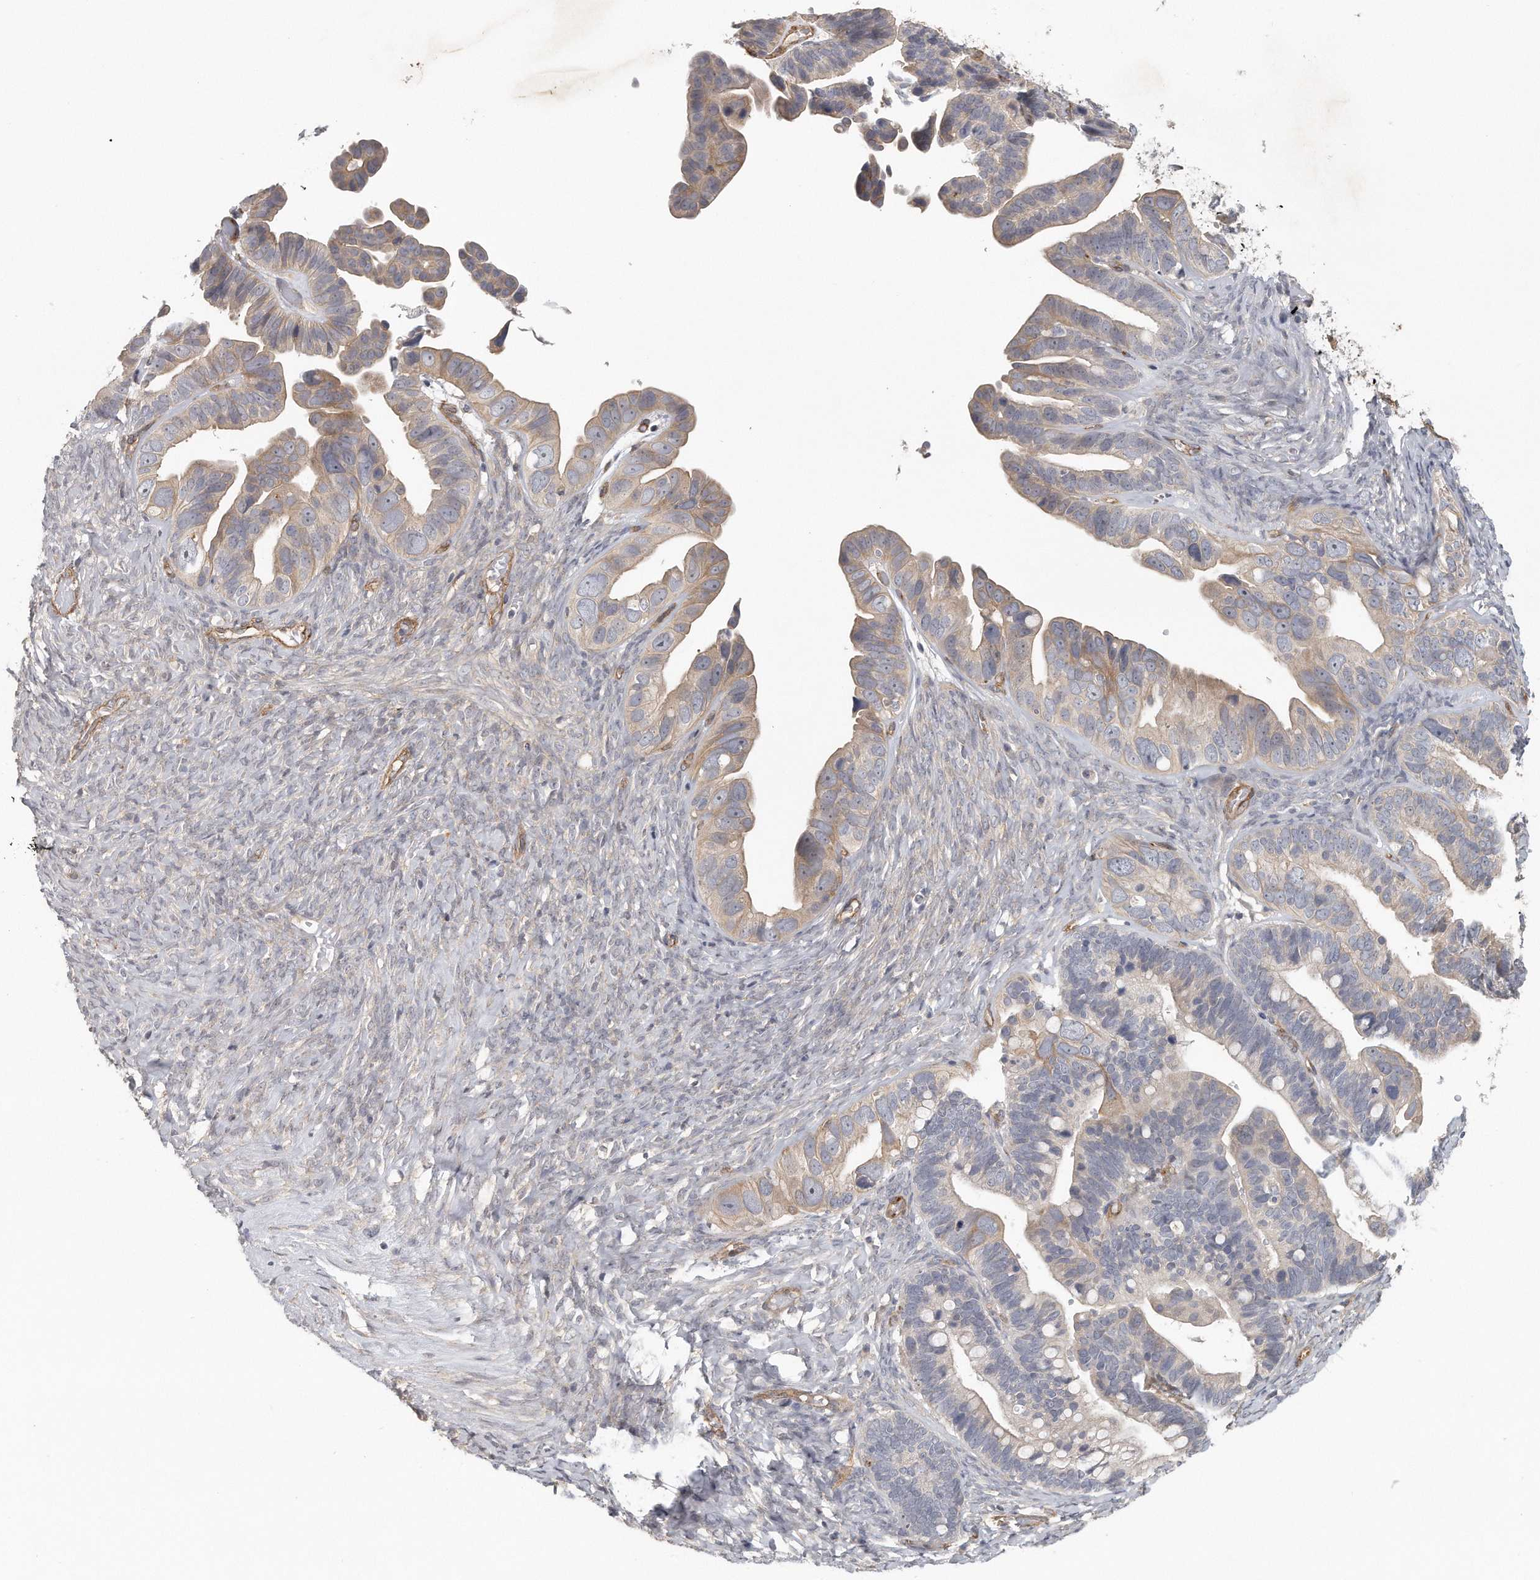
{"staining": {"intensity": "weak", "quantity": "25%-75%", "location": "cytoplasmic/membranous"}, "tissue": "ovarian cancer", "cell_type": "Tumor cells", "image_type": "cancer", "snomed": [{"axis": "morphology", "description": "Cystadenocarcinoma, serous, NOS"}, {"axis": "topography", "description": "Ovary"}], "caption": "Immunohistochemistry image of ovarian cancer stained for a protein (brown), which exhibits low levels of weak cytoplasmic/membranous staining in about 25%-75% of tumor cells.", "gene": "MTERF4", "patient": {"sex": "female", "age": 56}}